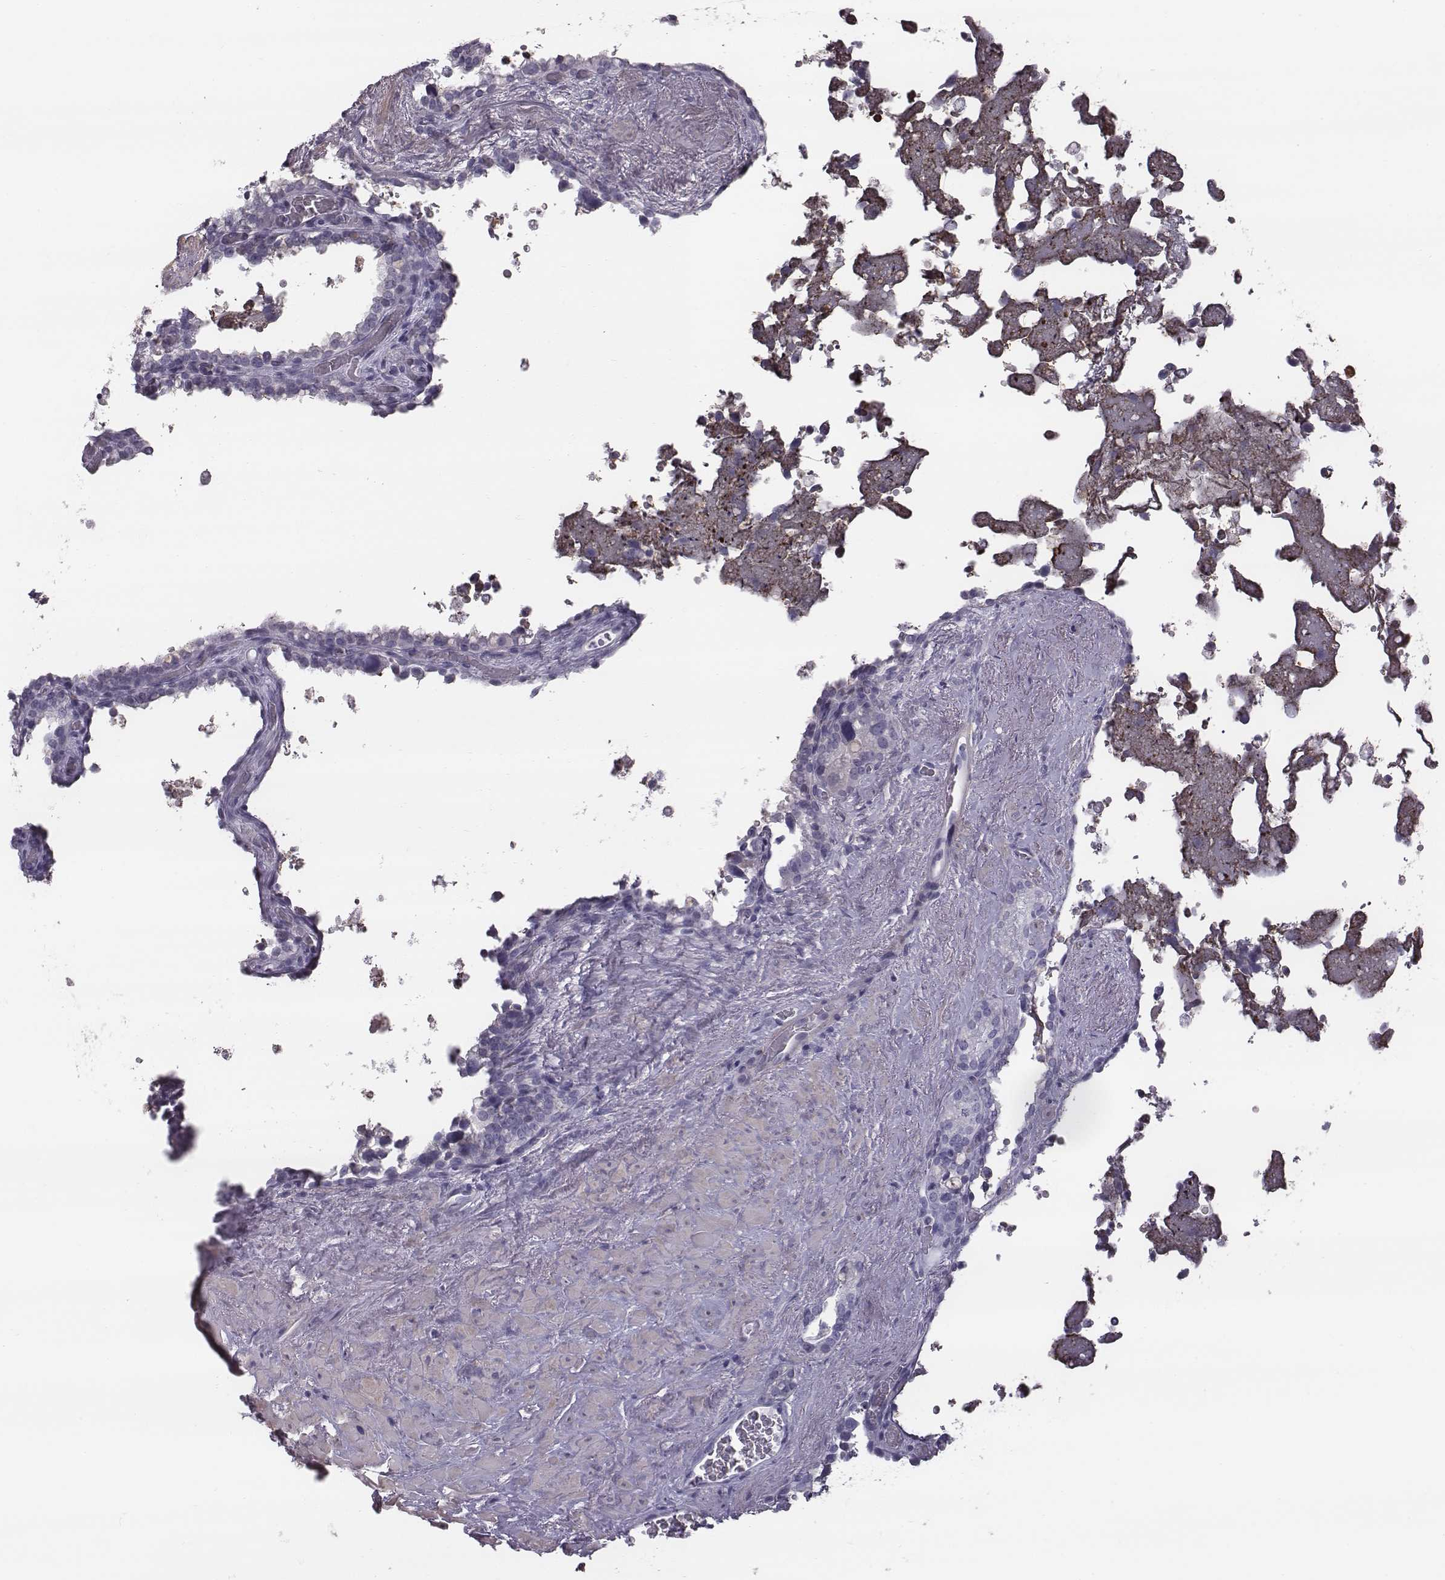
{"staining": {"intensity": "moderate", "quantity": "<25%", "location": "cytoplasmic/membranous"}, "tissue": "seminal vesicle", "cell_type": "Glandular cells", "image_type": "normal", "snomed": [{"axis": "morphology", "description": "Normal tissue, NOS"}, {"axis": "topography", "description": "Seminal veicle"}], "caption": "Seminal vesicle stained with DAB immunohistochemistry (IHC) exhibits low levels of moderate cytoplasmic/membranous staining in approximately <25% of glandular cells.", "gene": "CRISP1", "patient": {"sex": "male", "age": 71}}